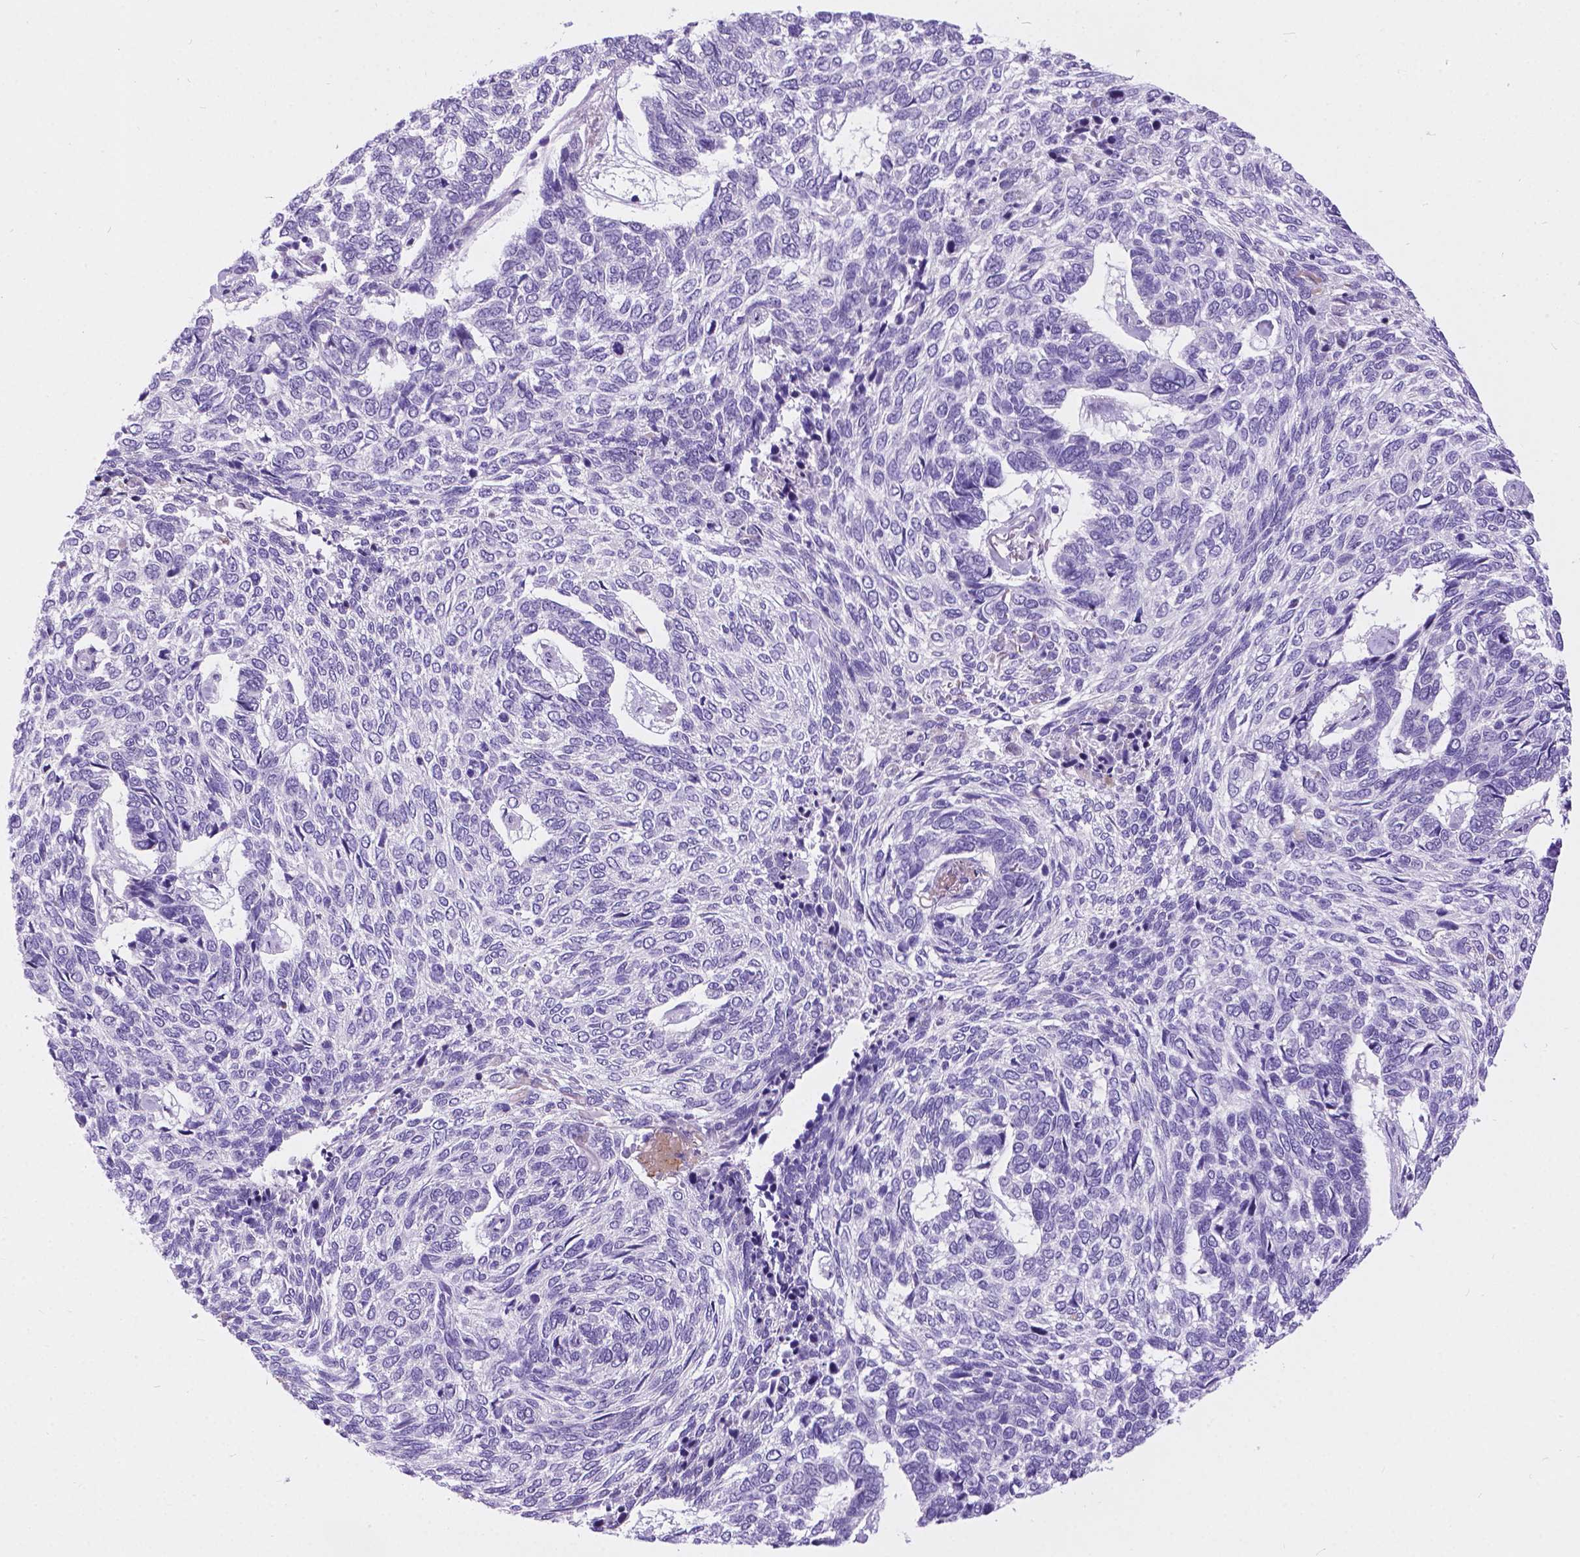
{"staining": {"intensity": "negative", "quantity": "none", "location": "none"}, "tissue": "skin cancer", "cell_type": "Tumor cells", "image_type": "cancer", "snomed": [{"axis": "morphology", "description": "Basal cell carcinoma"}, {"axis": "topography", "description": "Skin"}], "caption": "This is a photomicrograph of immunohistochemistry staining of skin cancer (basal cell carcinoma), which shows no staining in tumor cells.", "gene": "ARMS2", "patient": {"sex": "female", "age": 65}}